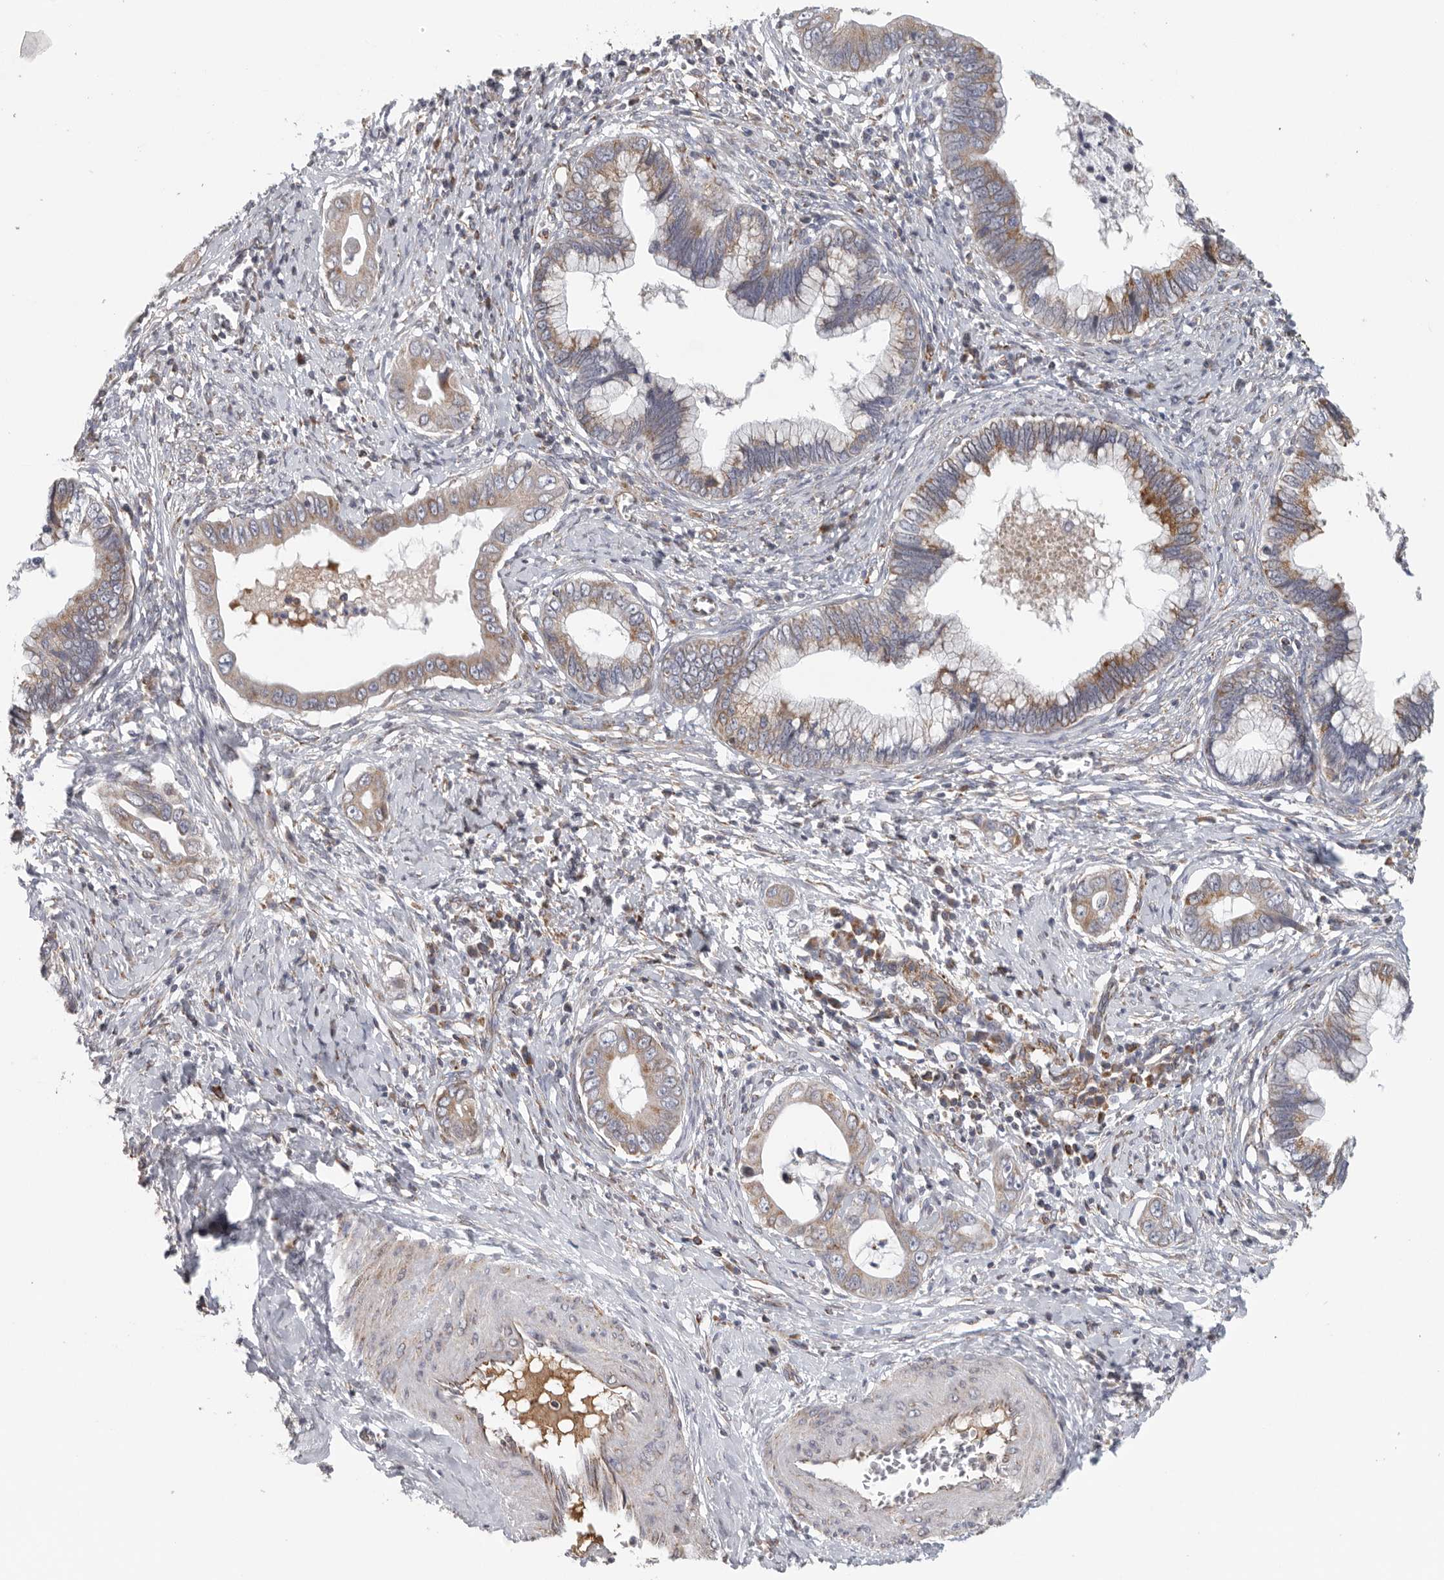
{"staining": {"intensity": "moderate", "quantity": "25%-75%", "location": "cytoplasmic/membranous"}, "tissue": "cervical cancer", "cell_type": "Tumor cells", "image_type": "cancer", "snomed": [{"axis": "morphology", "description": "Adenocarcinoma, NOS"}, {"axis": "topography", "description": "Cervix"}], "caption": "The photomicrograph displays staining of cervical cancer (adenocarcinoma), revealing moderate cytoplasmic/membranous protein expression (brown color) within tumor cells.", "gene": "FKBP8", "patient": {"sex": "female", "age": 44}}